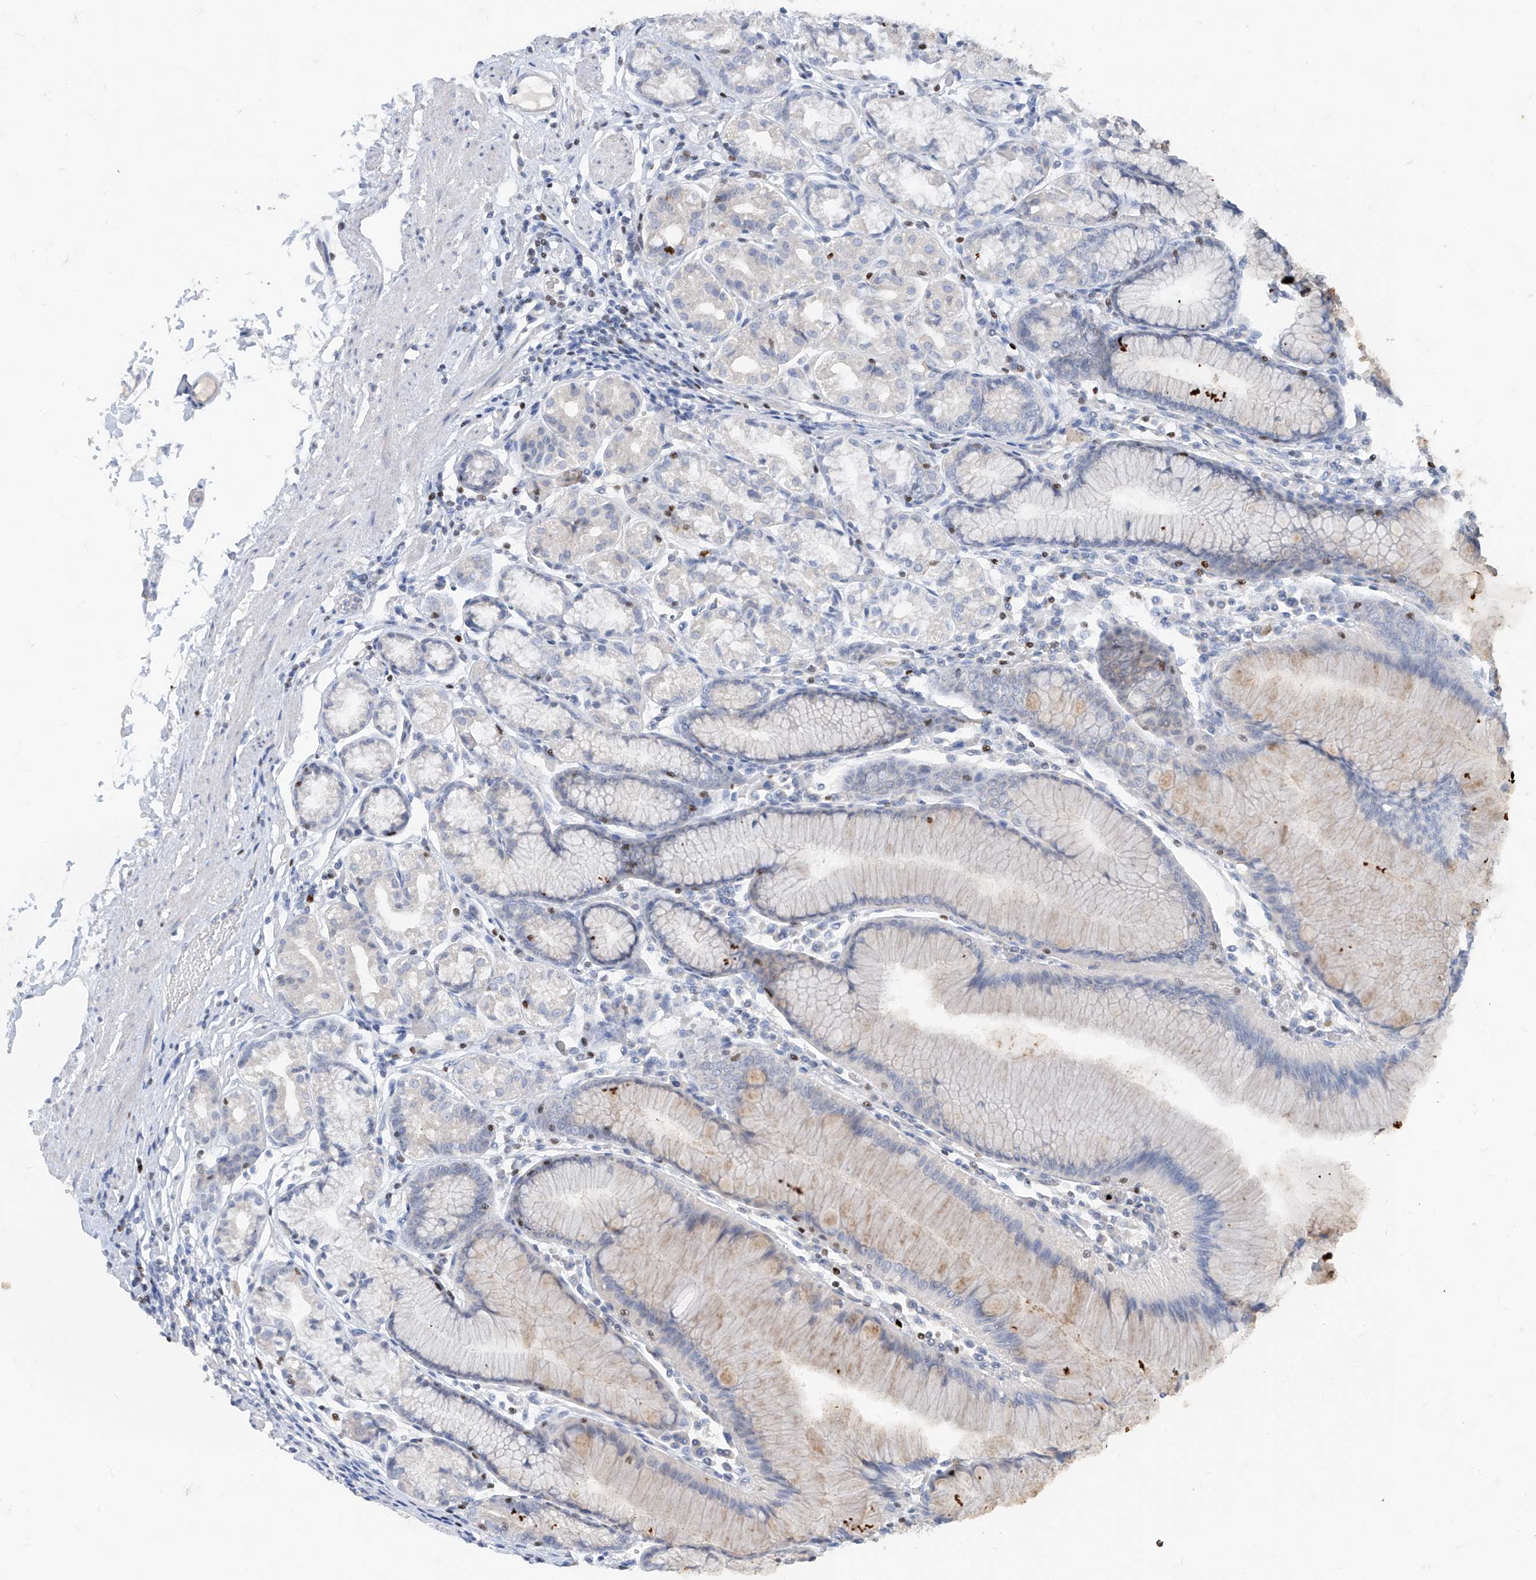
{"staining": {"intensity": "moderate", "quantity": "<25%", "location": "cytoplasmic/membranous"}, "tissue": "stomach", "cell_type": "Glandular cells", "image_type": "normal", "snomed": [{"axis": "morphology", "description": "Normal tissue, NOS"}, {"axis": "topography", "description": "Stomach"}], "caption": "This micrograph reveals benign stomach stained with immunohistochemistry to label a protein in brown. The cytoplasmic/membranous of glandular cells show moderate positivity for the protein. Nuclei are counter-stained blue.", "gene": "TBX21", "patient": {"sex": "female", "age": 57}}